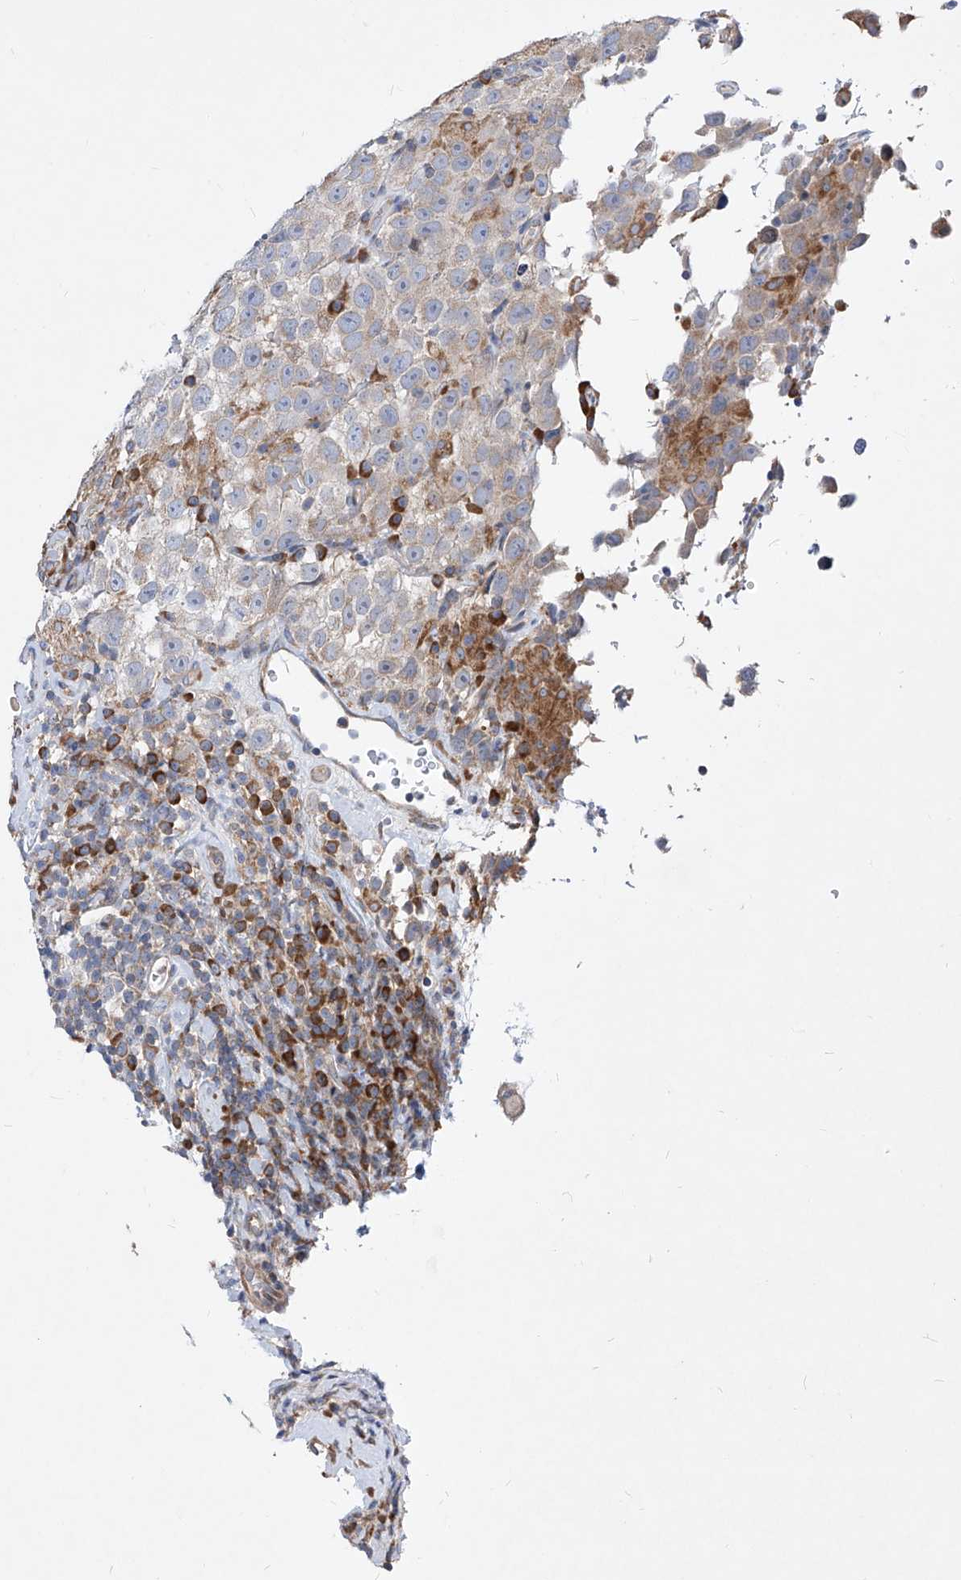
{"staining": {"intensity": "weak", "quantity": "<25%", "location": "cytoplasmic/membranous"}, "tissue": "testis cancer", "cell_type": "Tumor cells", "image_type": "cancer", "snomed": [{"axis": "morphology", "description": "Seminoma, NOS"}, {"axis": "topography", "description": "Testis"}], "caption": "IHC of human seminoma (testis) displays no expression in tumor cells.", "gene": "UFL1", "patient": {"sex": "male", "age": 41}}